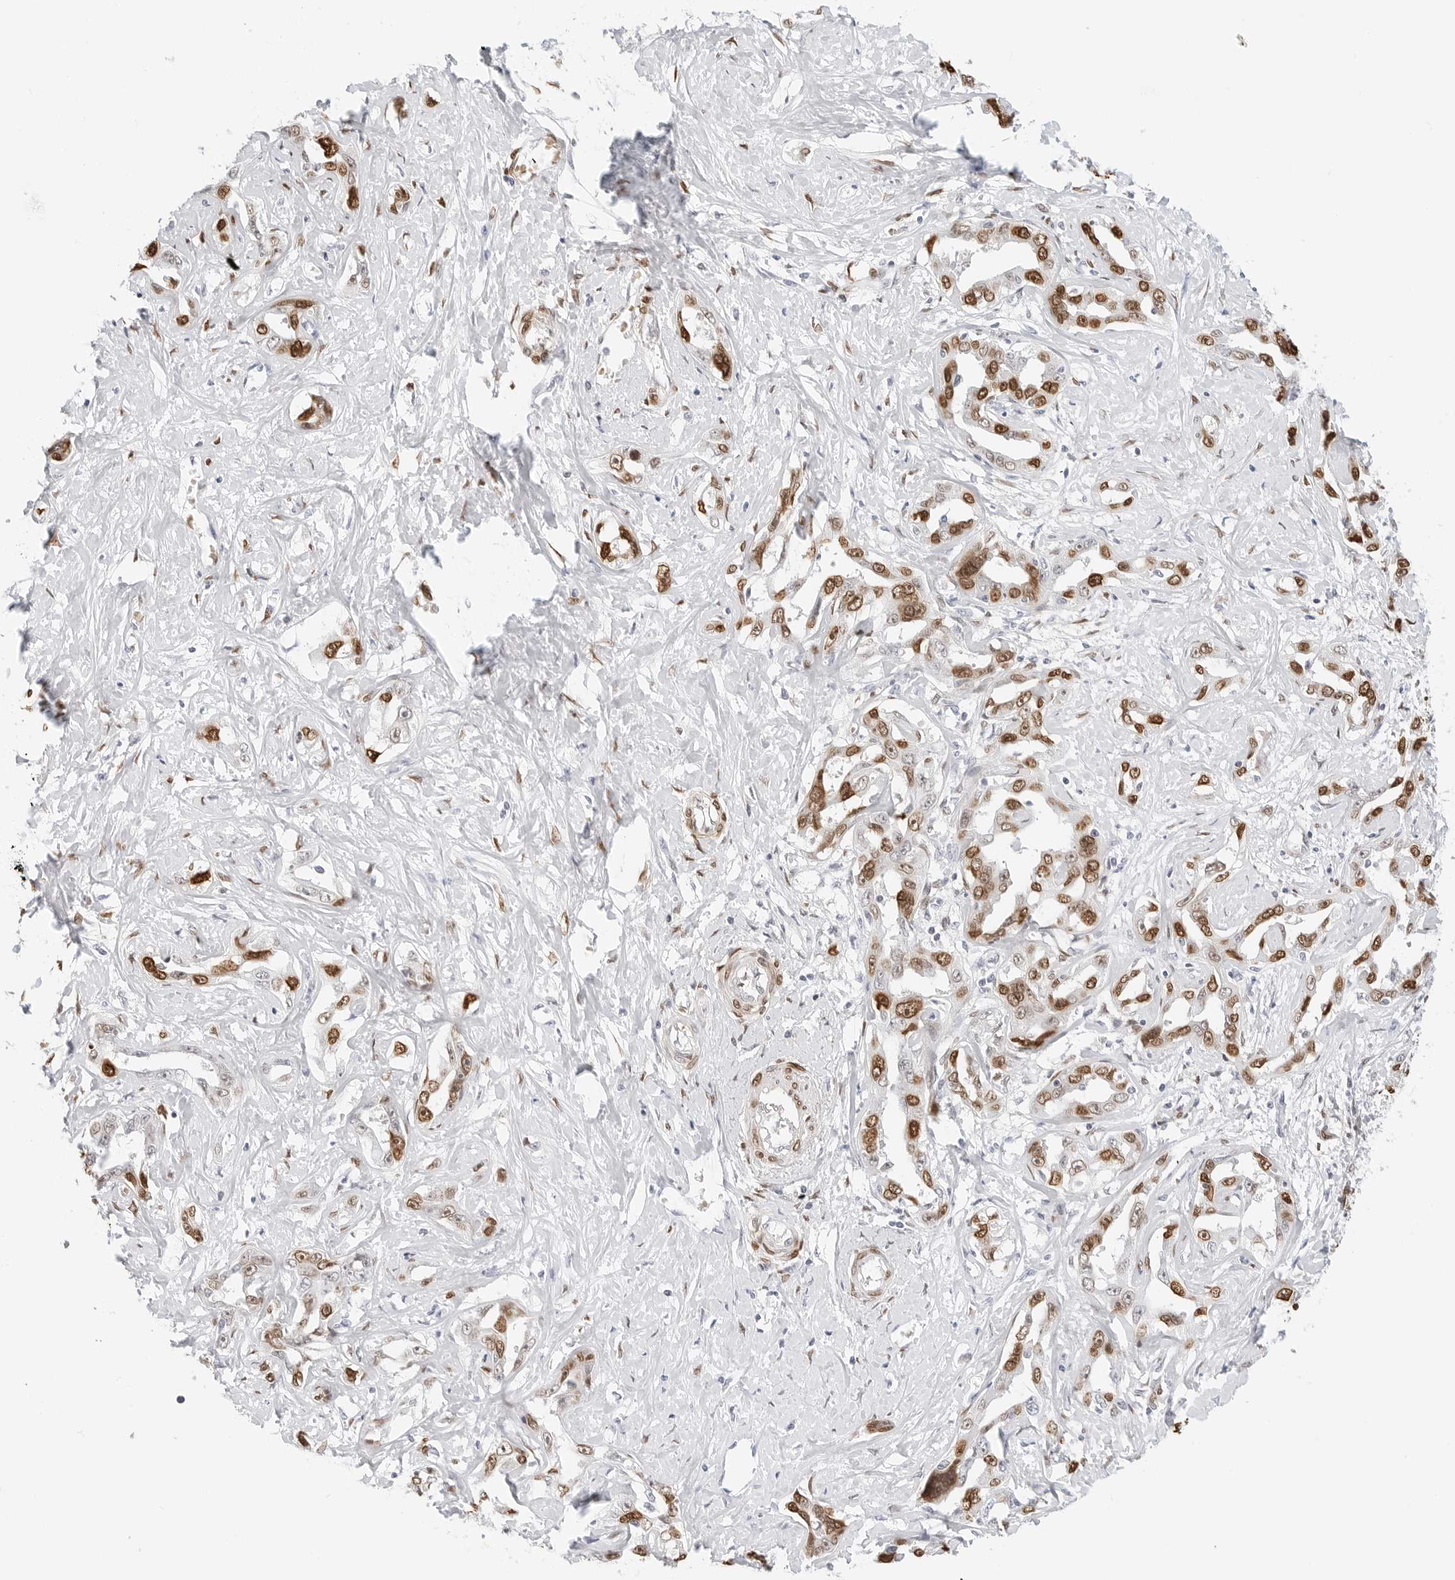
{"staining": {"intensity": "strong", "quantity": ">75%", "location": "nuclear"}, "tissue": "liver cancer", "cell_type": "Tumor cells", "image_type": "cancer", "snomed": [{"axis": "morphology", "description": "Cholangiocarcinoma"}, {"axis": "topography", "description": "Liver"}], "caption": "Immunohistochemistry (IHC) (DAB) staining of human cholangiocarcinoma (liver) reveals strong nuclear protein positivity in about >75% of tumor cells.", "gene": "SPIDR", "patient": {"sex": "male", "age": 59}}